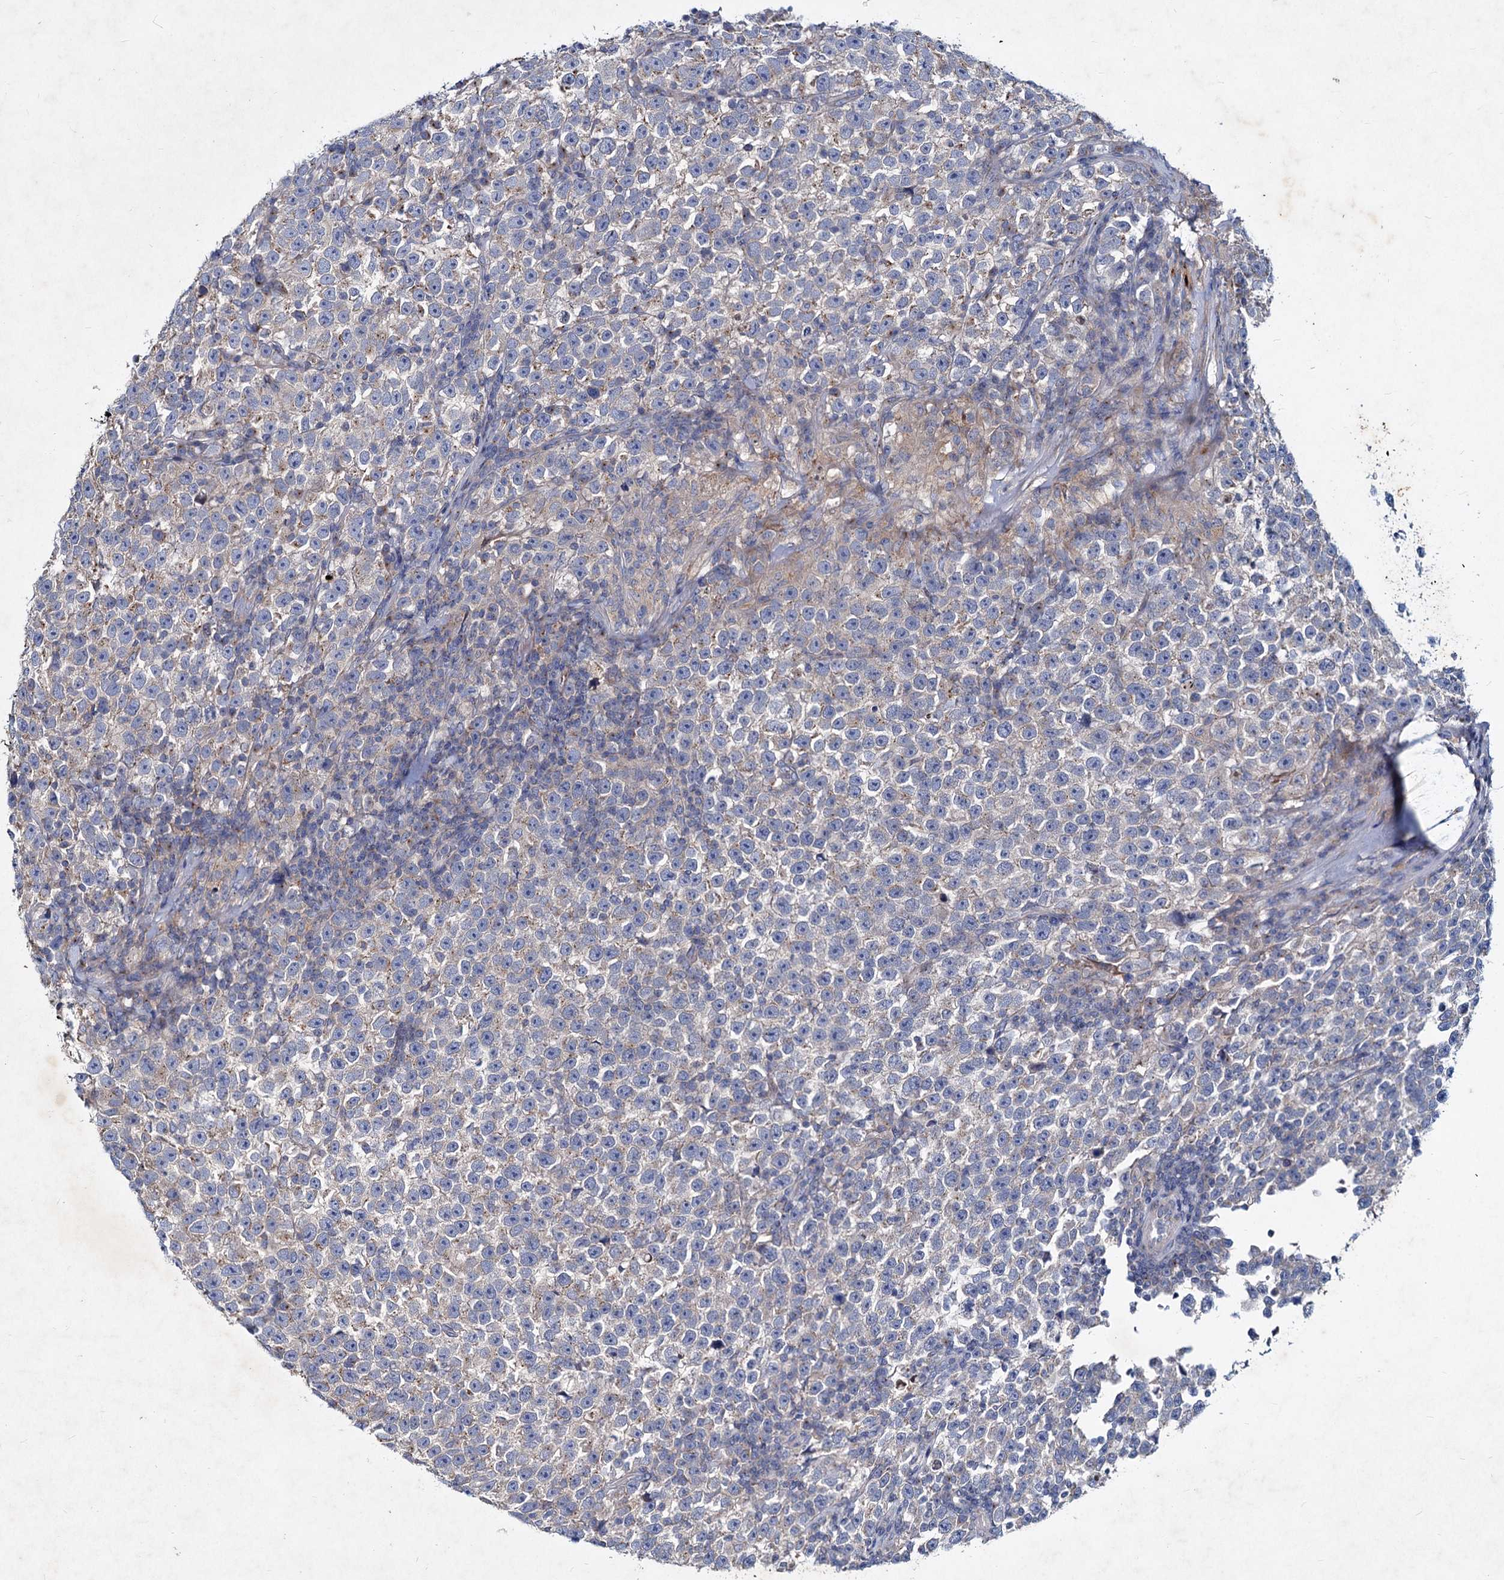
{"staining": {"intensity": "weak", "quantity": "<25%", "location": "cytoplasmic/membranous"}, "tissue": "testis cancer", "cell_type": "Tumor cells", "image_type": "cancer", "snomed": [{"axis": "morphology", "description": "Normal tissue, NOS"}, {"axis": "morphology", "description": "Seminoma, NOS"}, {"axis": "topography", "description": "Testis"}], "caption": "Immunohistochemistry (IHC) of testis seminoma reveals no expression in tumor cells. (DAB (3,3'-diaminobenzidine) immunohistochemistry with hematoxylin counter stain).", "gene": "AGBL4", "patient": {"sex": "male", "age": 43}}